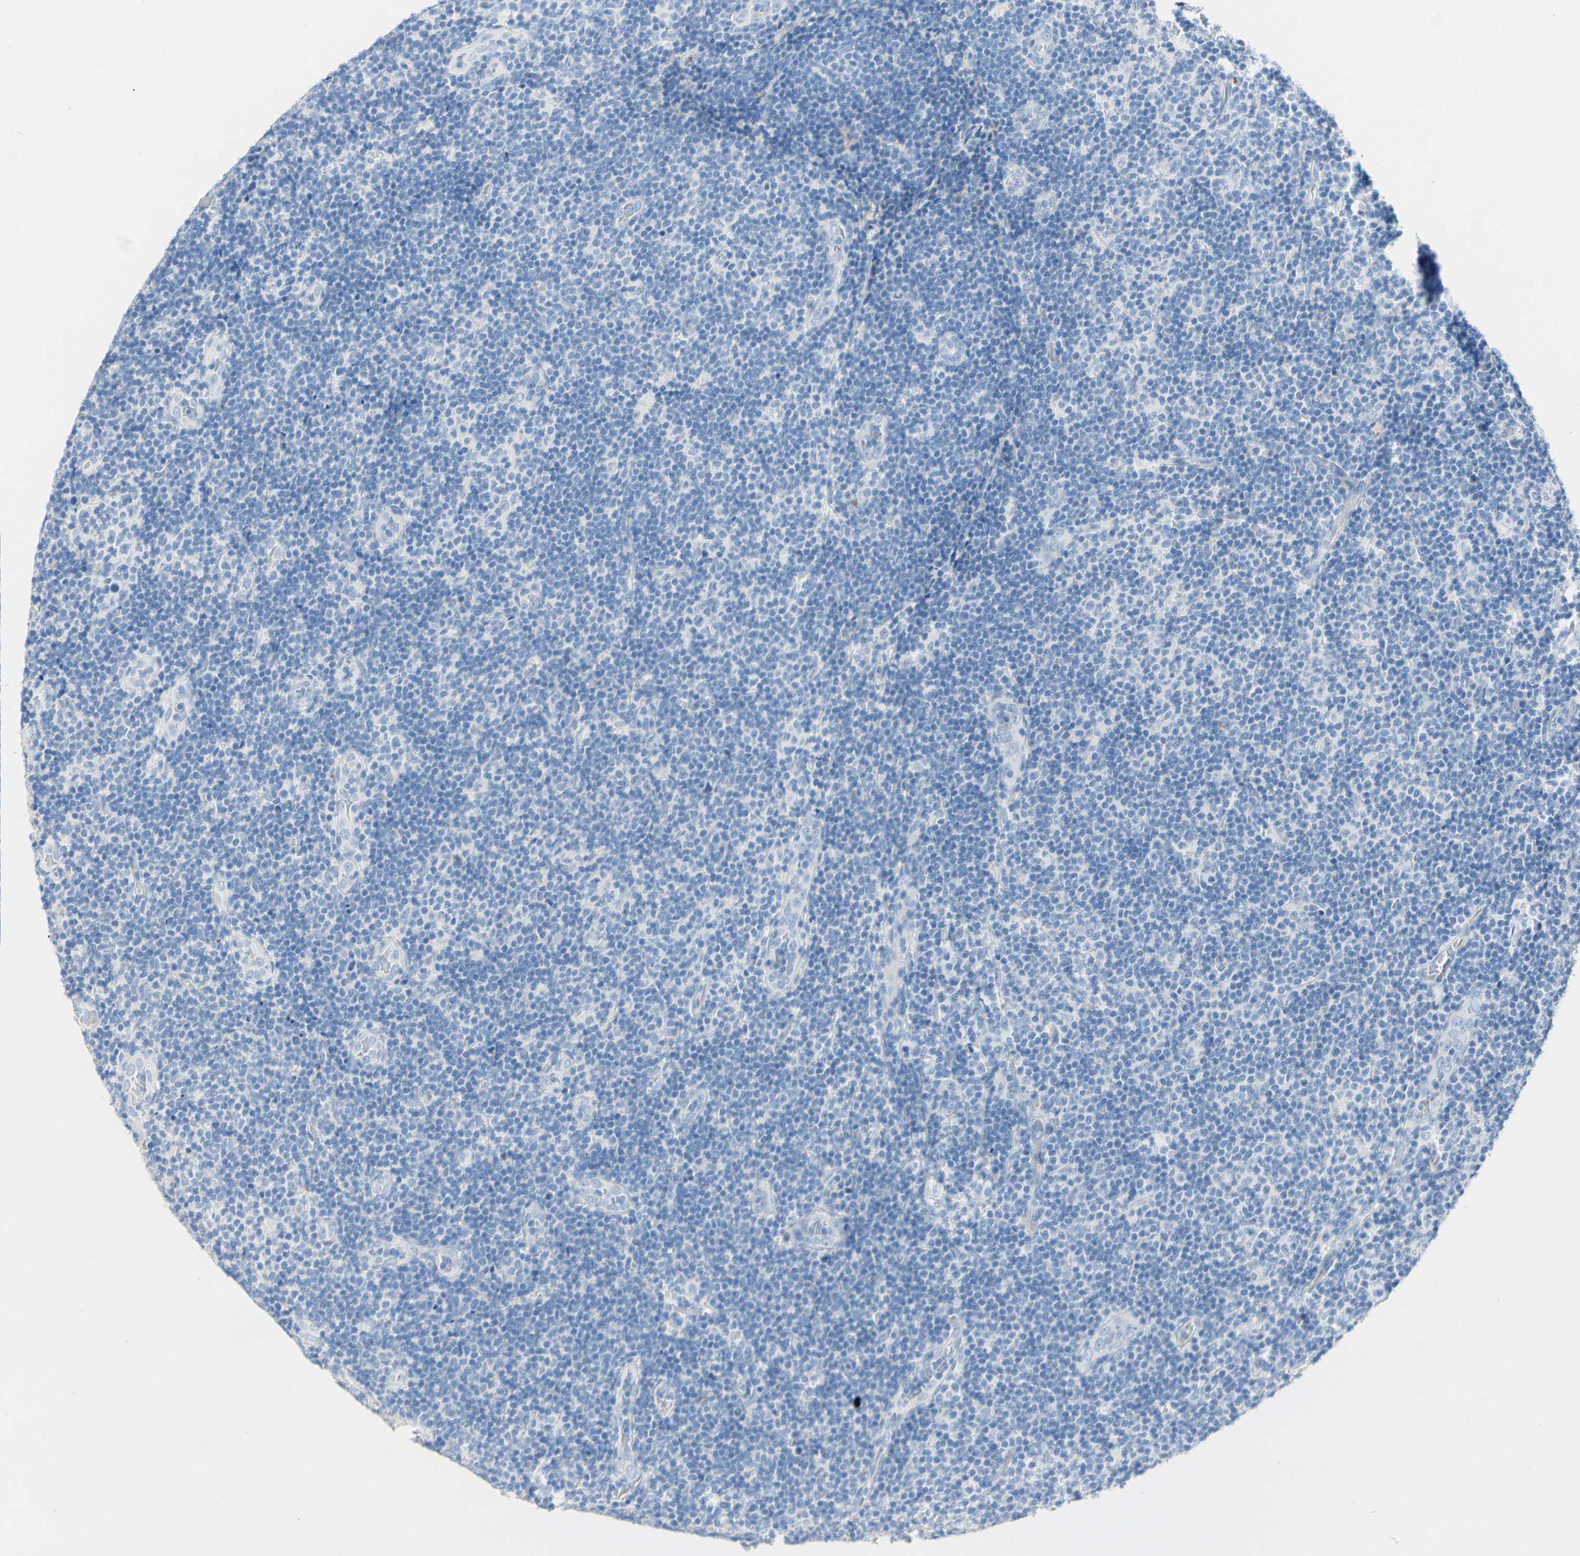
{"staining": {"intensity": "negative", "quantity": "none", "location": "none"}, "tissue": "lymphoma", "cell_type": "Tumor cells", "image_type": "cancer", "snomed": [{"axis": "morphology", "description": "Malignant lymphoma, non-Hodgkin's type, Low grade"}, {"axis": "topography", "description": "Lymph node"}], "caption": "IHC micrograph of human malignant lymphoma, non-Hodgkin's type (low-grade) stained for a protein (brown), which displays no staining in tumor cells. (DAB (3,3'-diaminobenzidine) IHC visualized using brightfield microscopy, high magnification).", "gene": "DSC2", "patient": {"sex": "male", "age": 83}}